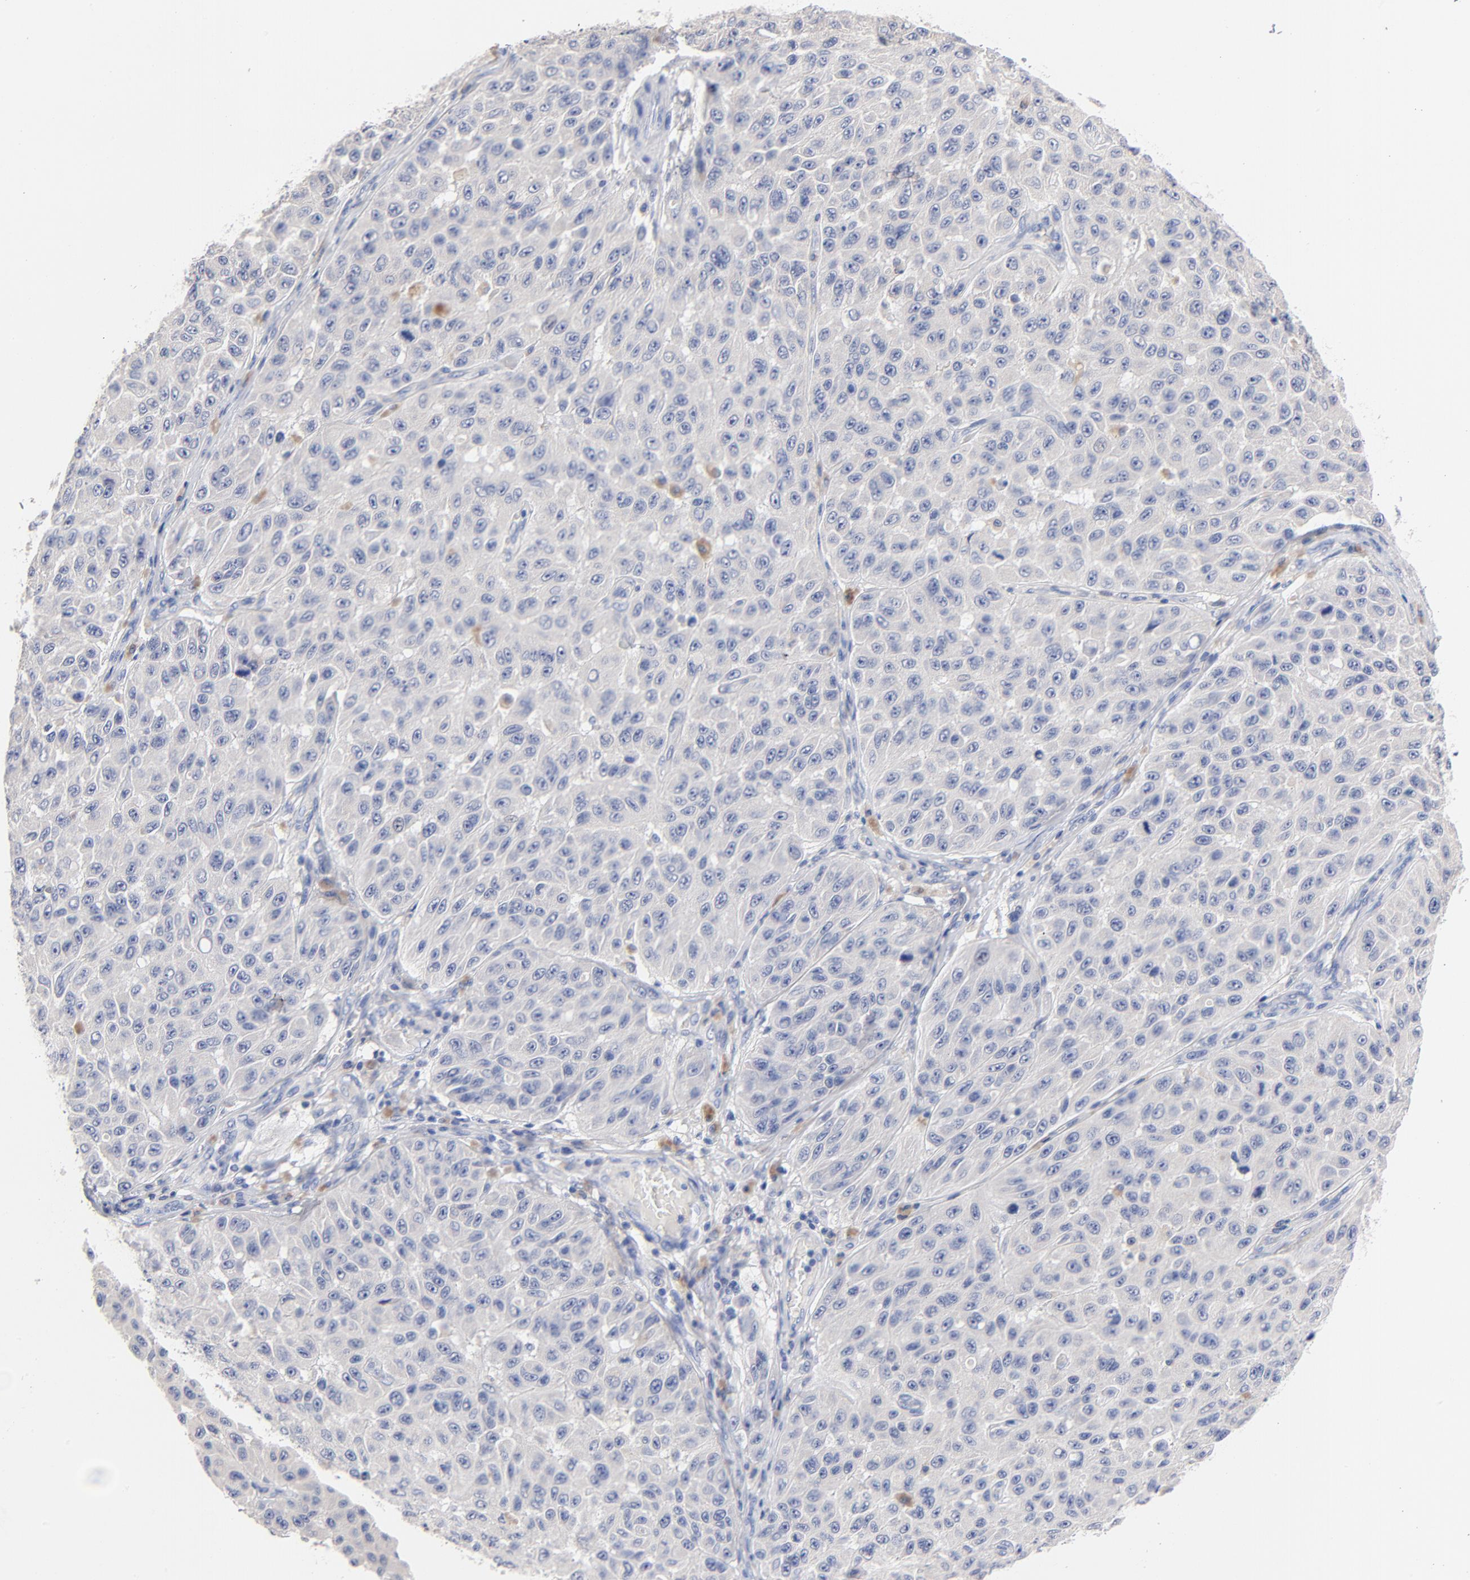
{"staining": {"intensity": "negative", "quantity": "none", "location": "none"}, "tissue": "melanoma", "cell_type": "Tumor cells", "image_type": "cancer", "snomed": [{"axis": "morphology", "description": "Malignant melanoma, NOS"}, {"axis": "topography", "description": "Skin"}], "caption": "The photomicrograph demonstrates no staining of tumor cells in melanoma.", "gene": "CPS1", "patient": {"sex": "male", "age": 30}}